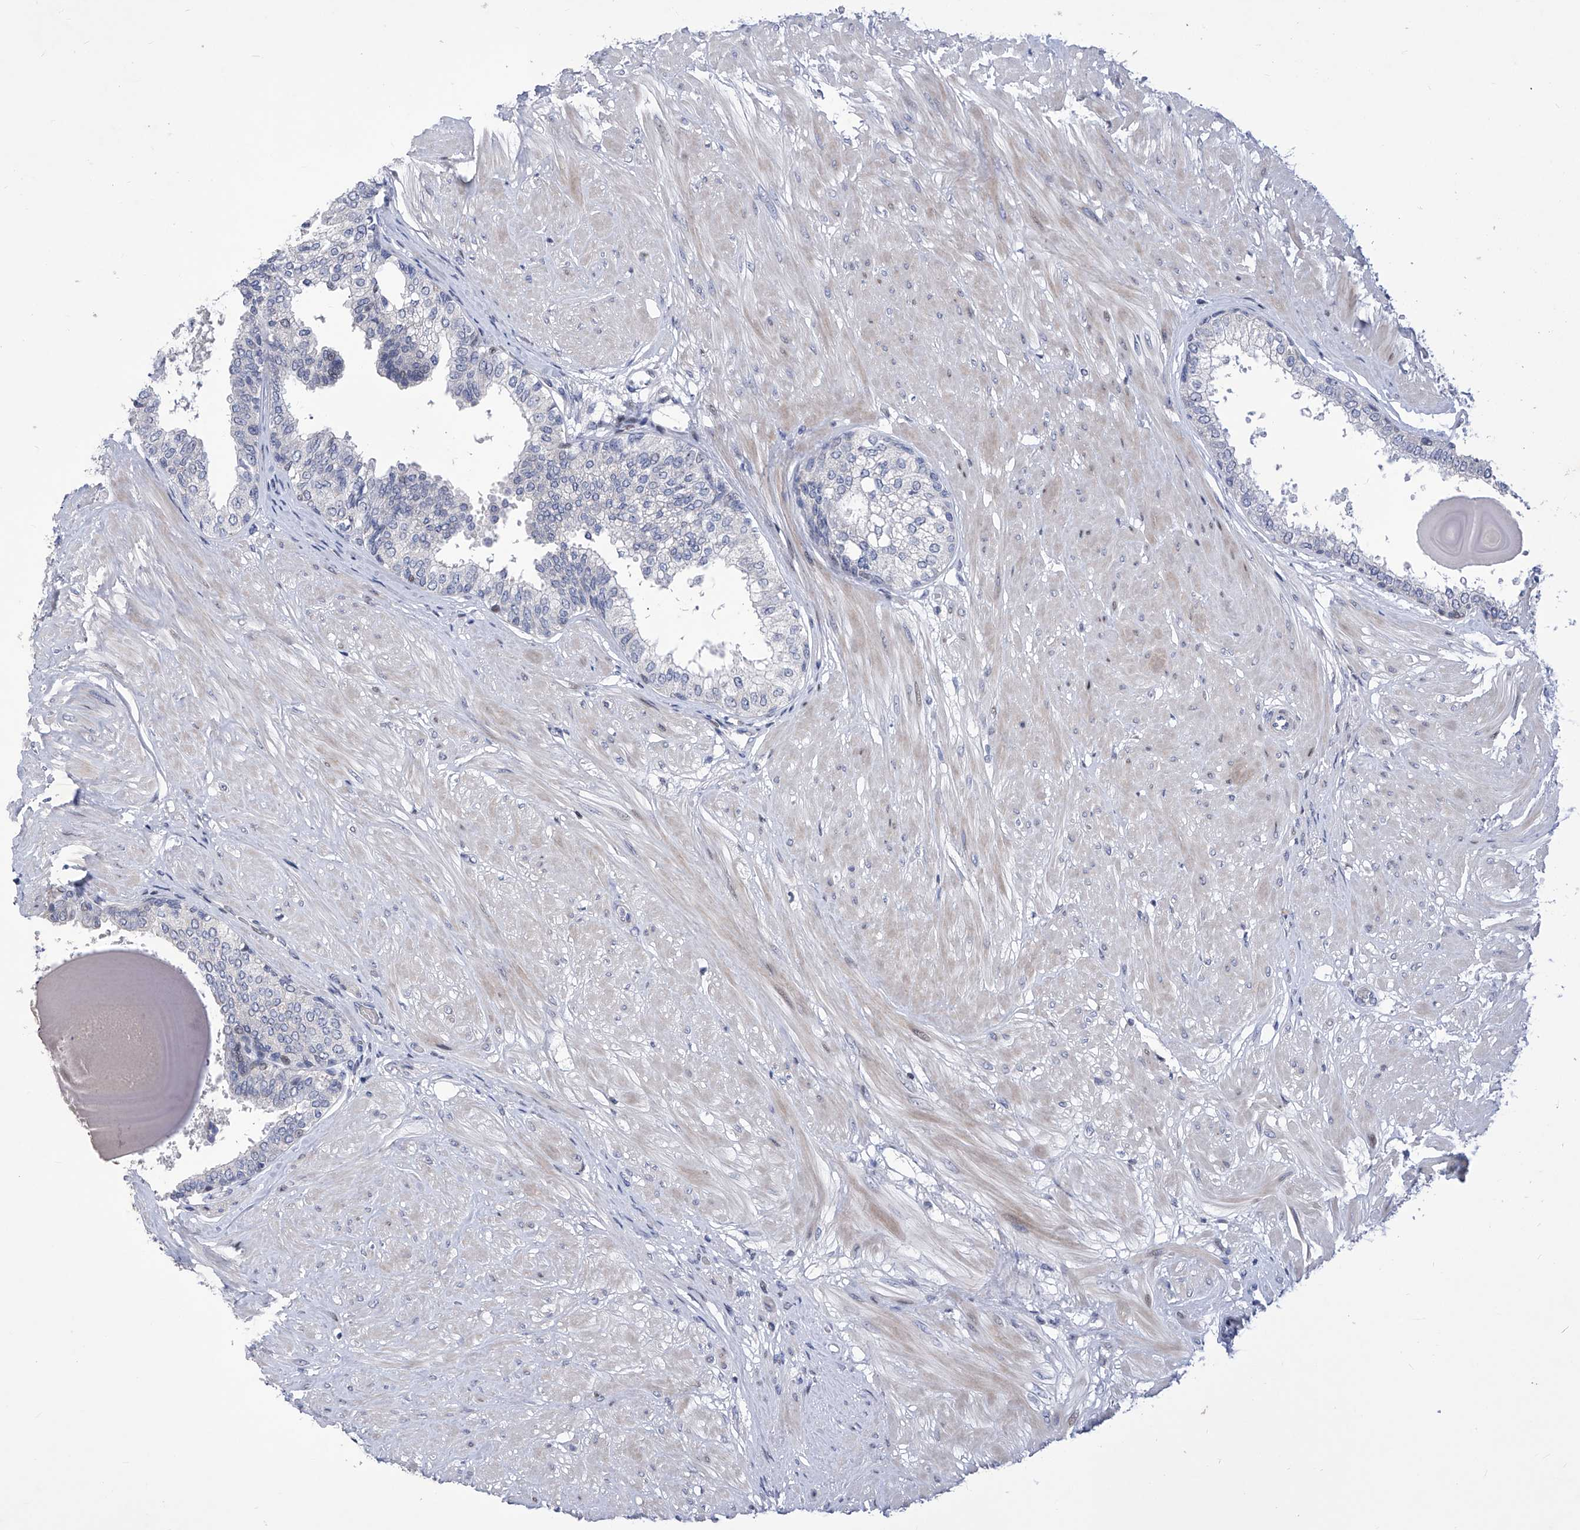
{"staining": {"intensity": "negative", "quantity": "none", "location": "none"}, "tissue": "prostate", "cell_type": "Glandular cells", "image_type": "normal", "snomed": [{"axis": "morphology", "description": "Normal tissue, NOS"}, {"axis": "topography", "description": "Prostate"}], "caption": "Immunohistochemistry micrograph of unremarkable prostate: prostate stained with DAB displays no significant protein positivity in glandular cells.", "gene": "NUFIP1", "patient": {"sex": "male", "age": 48}}